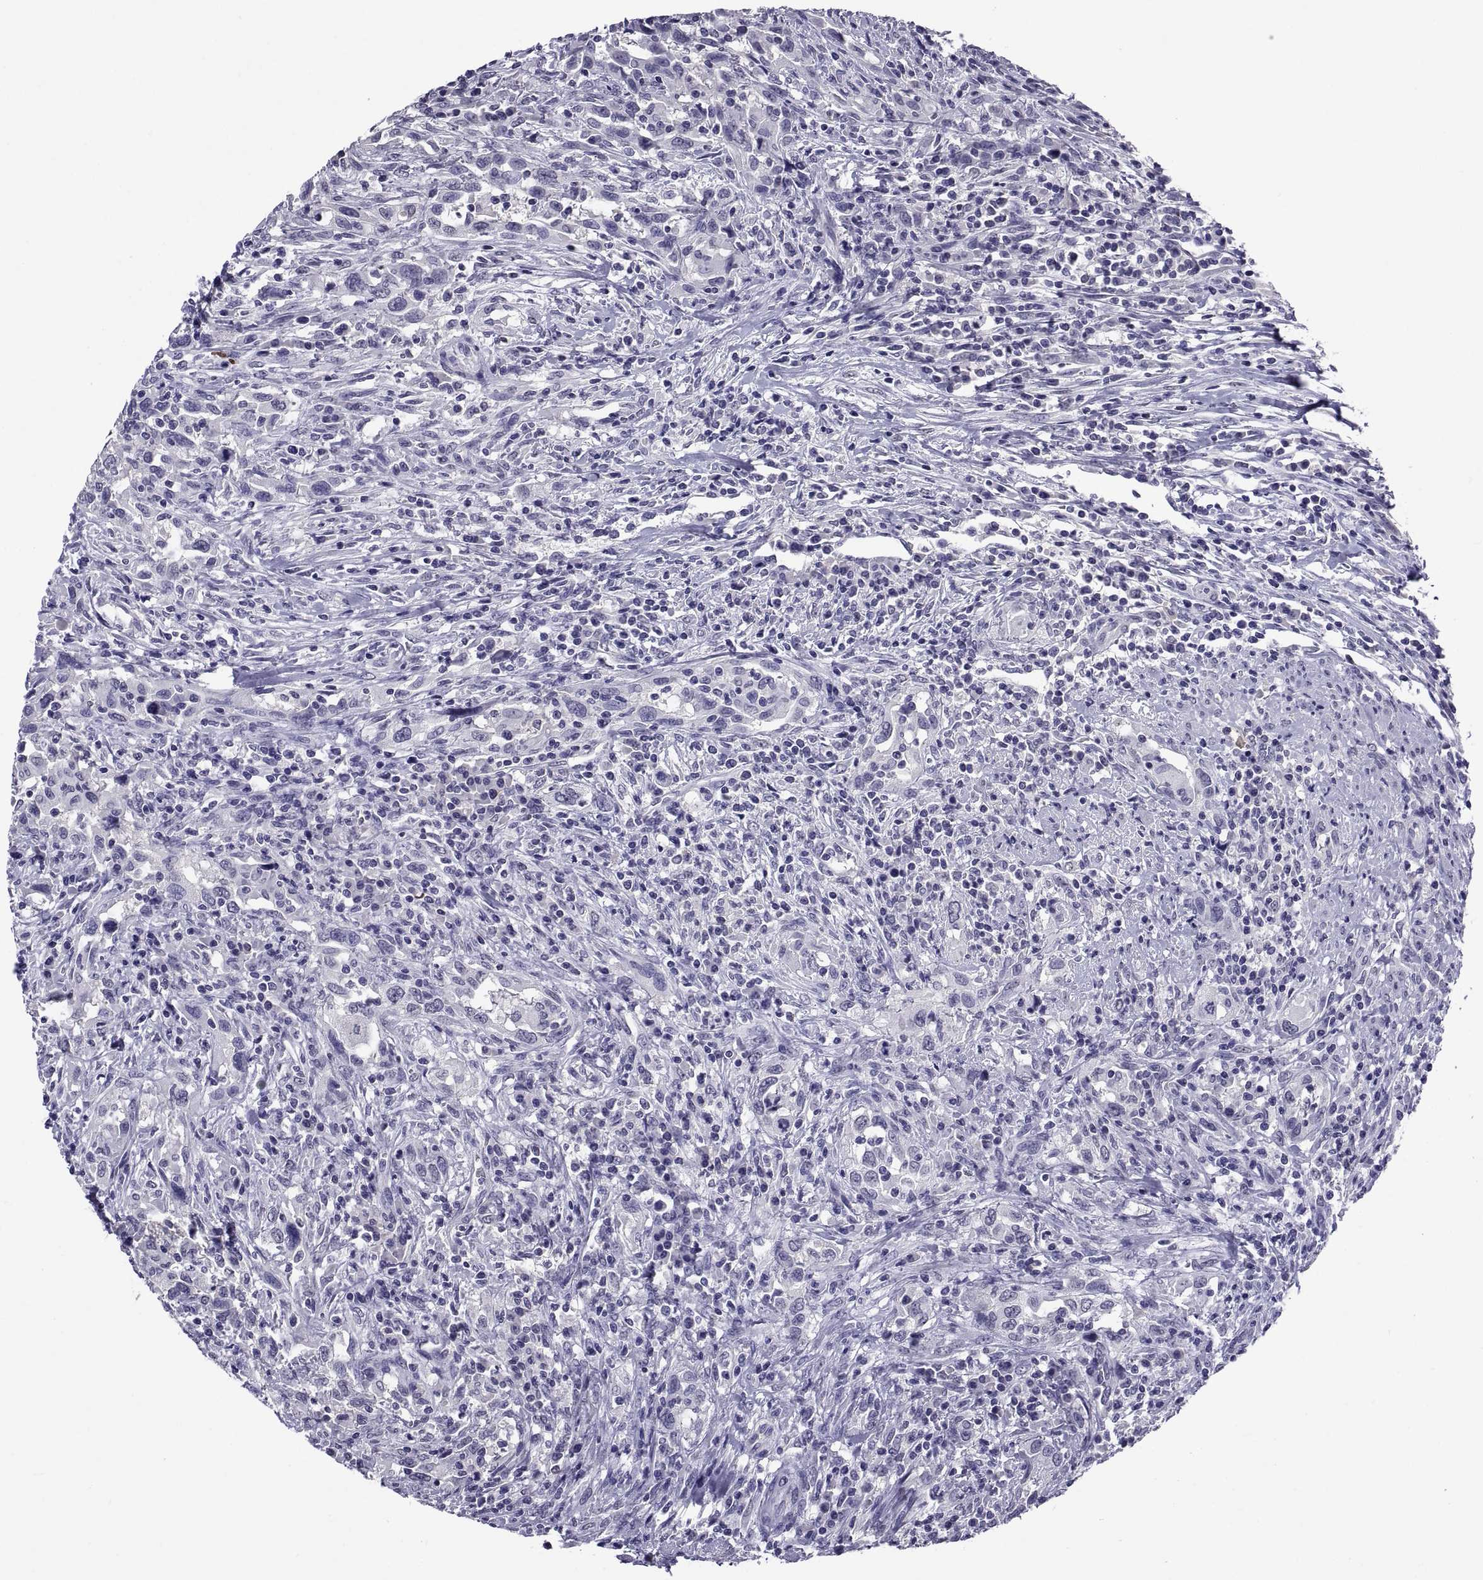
{"staining": {"intensity": "negative", "quantity": "none", "location": "none"}, "tissue": "urothelial cancer", "cell_type": "Tumor cells", "image_type": "cancer", "snomed": [{"axis": "morphology", "description": "Urothelial carcinoma, NOS"}, {"axis": "morphology", "description": "Urothelial carcinoma, High grade"}, {"axis": "topography", "description": "Urinary bladder"}], "caption": "IHC histopathology image of neoplastic tissue: urothelial cancer stained with DAB displays no significant protein positivity in tumor cells.", "gene": "TGFBR3L", "patient": {"sex": "female", "age": 64}}